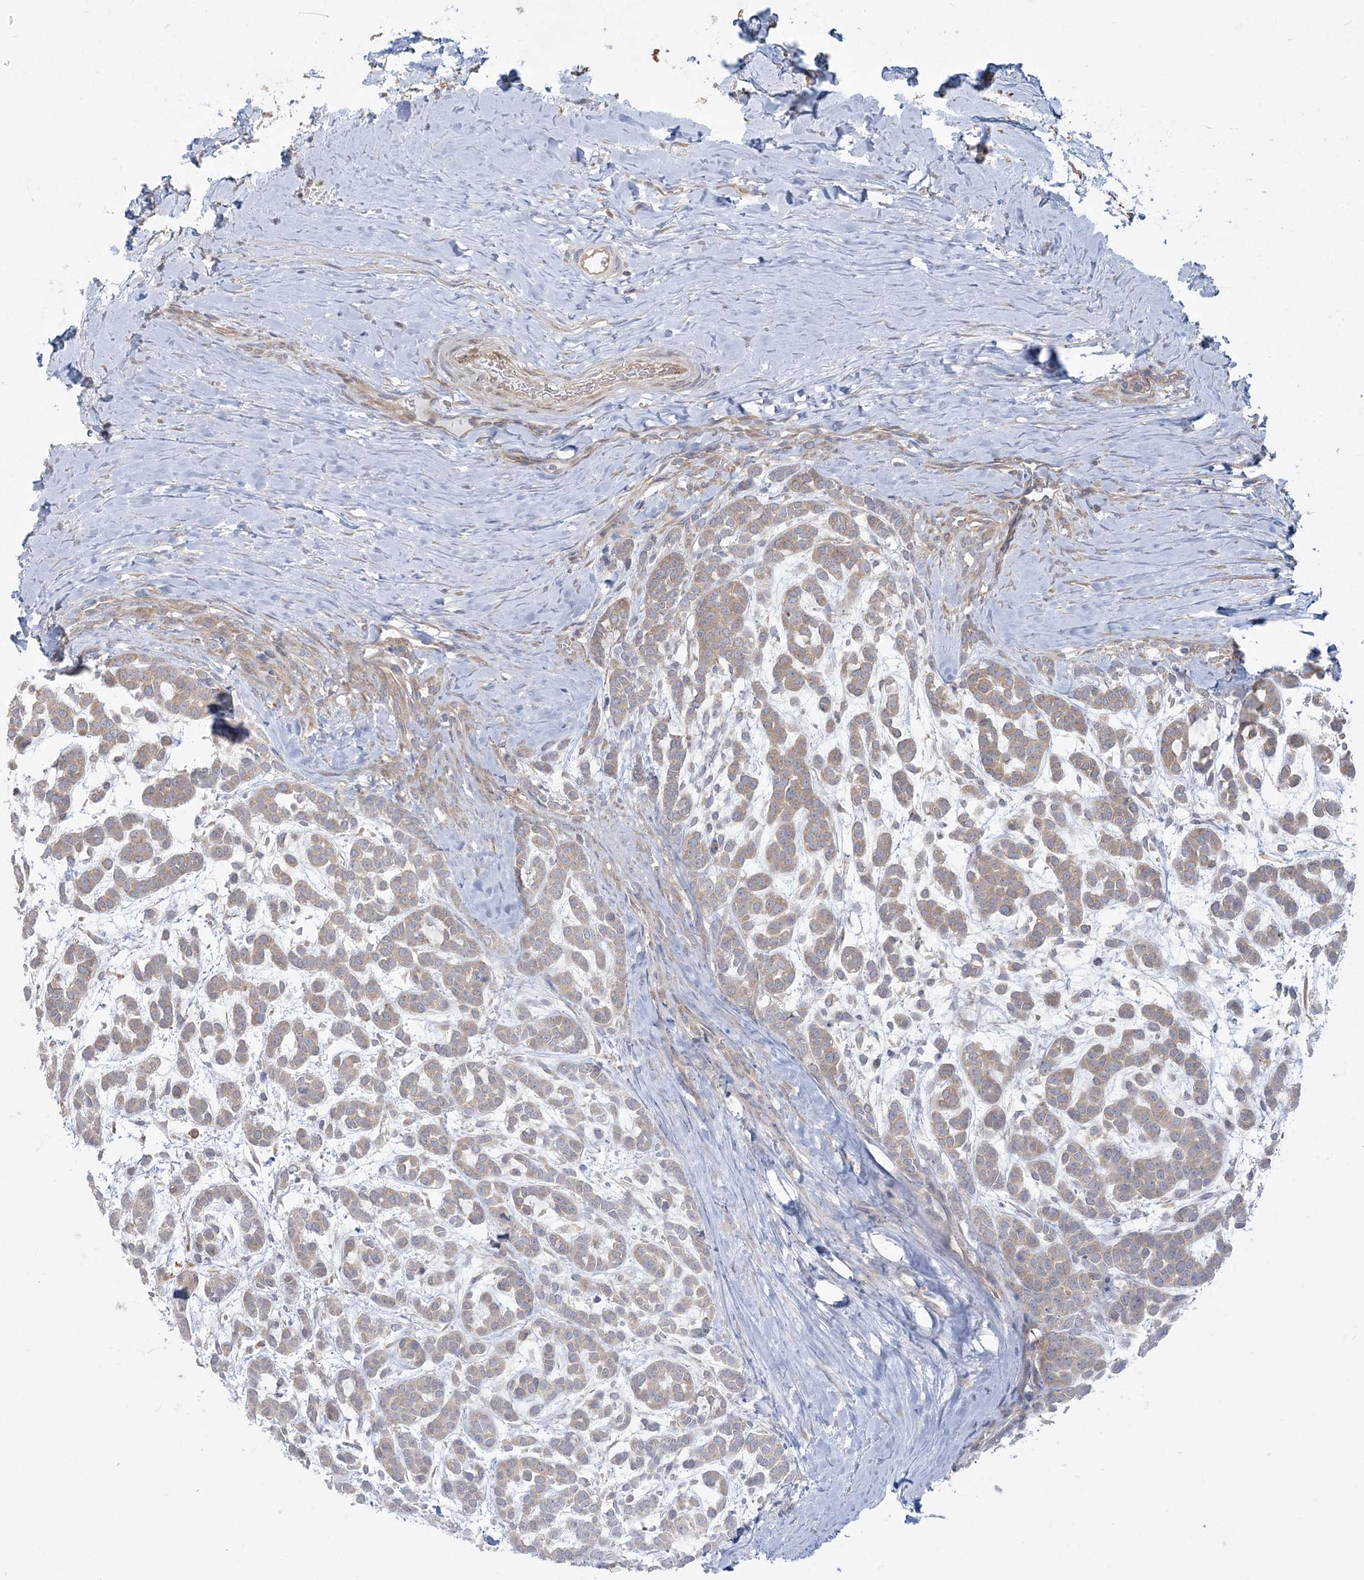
{"staining": {"intensity": "weak", "quantity": ">75%", "location": "cytoplasmic/membranous"}, "tissue": "head and neck cancer", "cell_type": "Tumor cells", "image_type": "cancer", "snomed": [{"axis": "morphology", "description": "Adenocarcinoma, NOS"}, {"axis": "morphology", "description": "Adenoma, NOS"}, {"axis": "topography", "description": "Head-Neck"}], "caption": "Human head and neck cancer (adenocarcinoma) stained for a protein (brown) shows weak cytoplasmic/membranous positive positivity in approximately >75% of tumor cells.", "gene": "ZC3H6", "patient": {"sex": "female", "age": 55}}